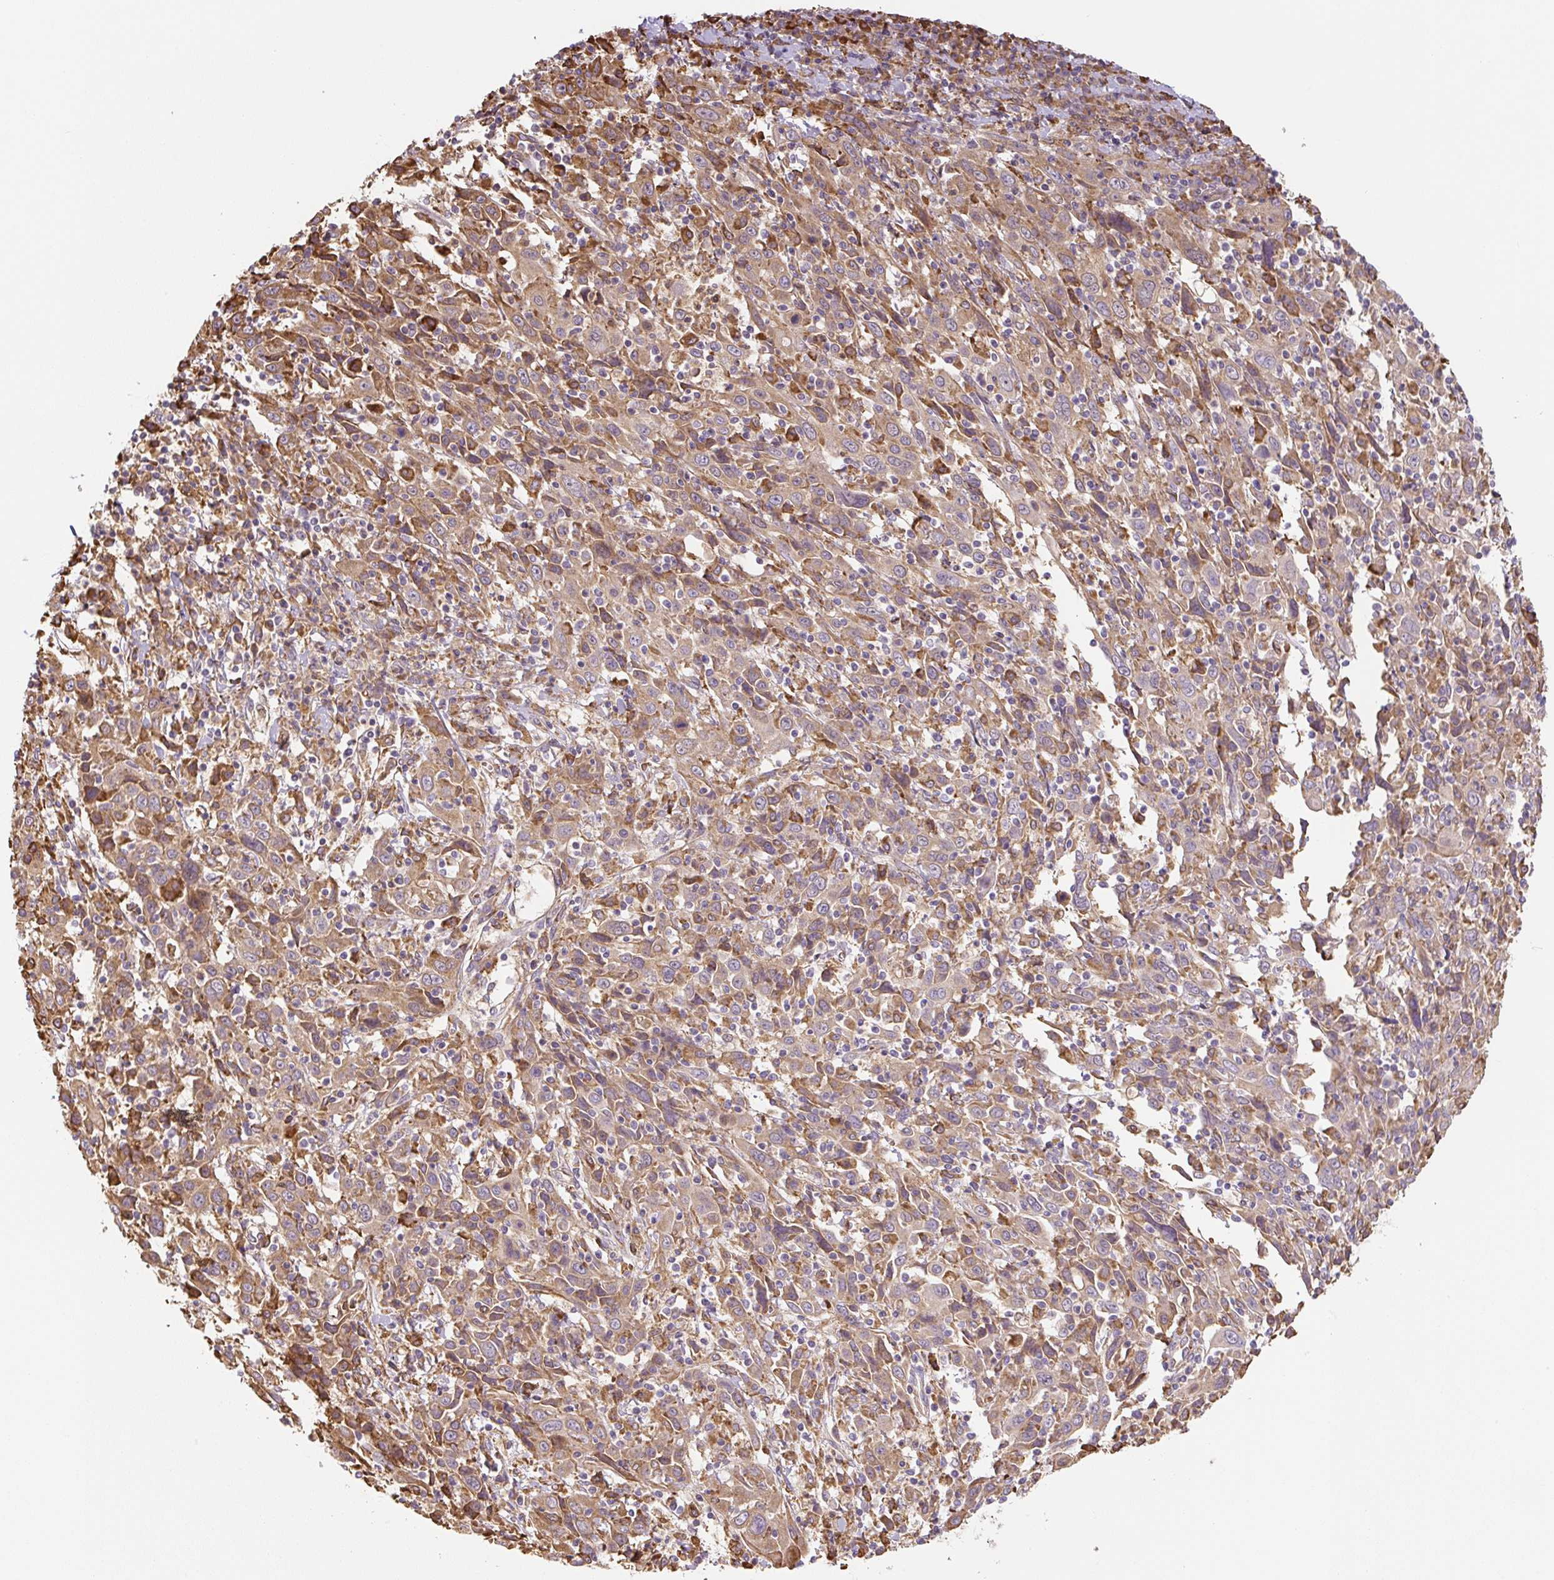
{"staining": {"intensity": "moderate", "quantity": "25%-75%", "location": "cytoplasmic/membranous"}, "tissue": "cervical cancer", "cell_type": "Tumor cells", "image_type": "cancer", "snomed": [{"axis": "morphology", "description": "Squamous cell carcinoma, NOS"}, {"axis": "topography", "description": "Cervix"}], "caption": "Brown immunohistochemical staining in human cervical cancer (squamous cell carcinoma) demonstrates moderate cytoplasmic/membranous staining in approximately 25%-75% of tumor cells.", "gene": "RASA1", "patient": {"sex": "female", "age": 46}}